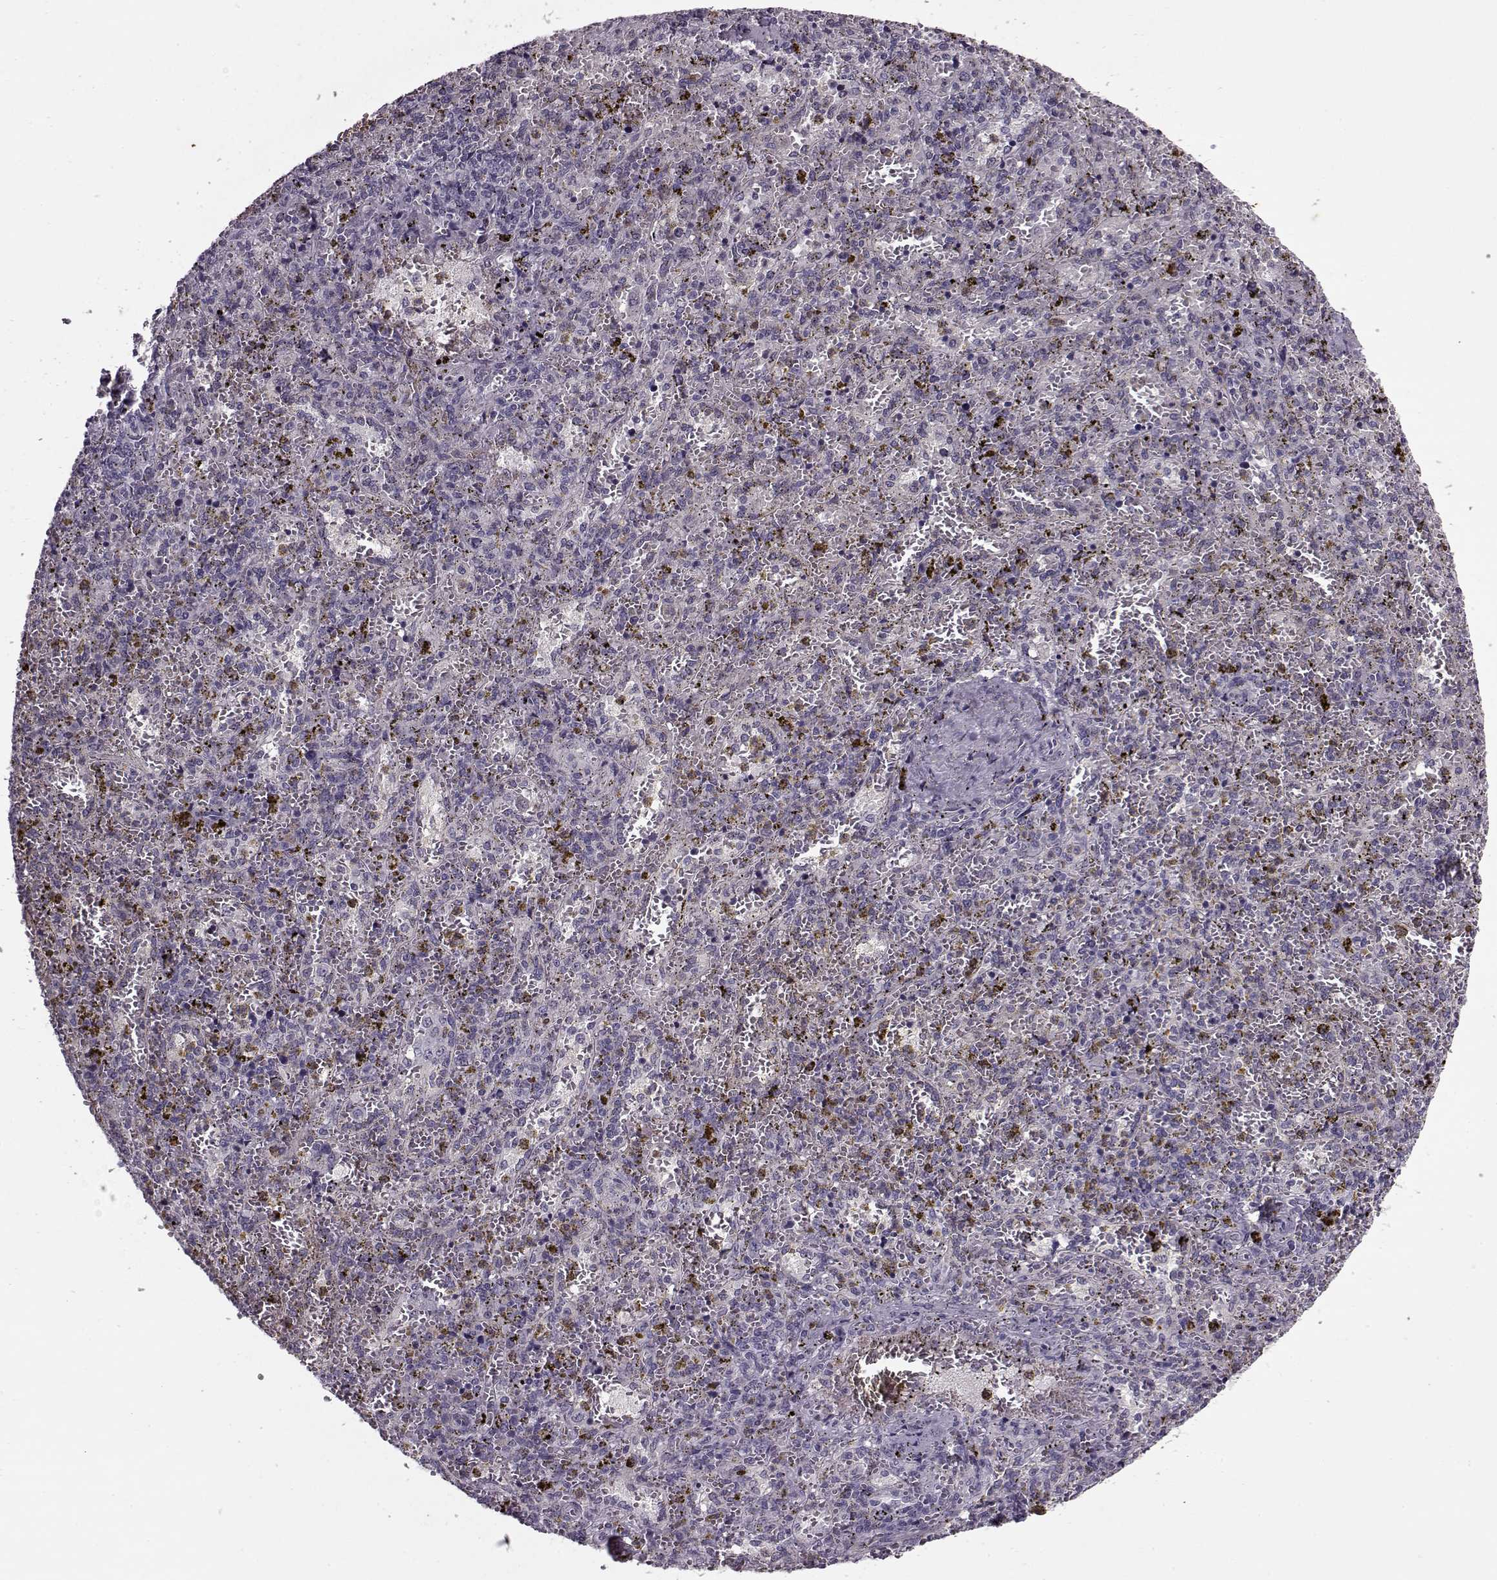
{"staining": {"intensity": "negative", "quantity": "none", "location": "none"}, "tissue": "spleen", "cell_type": "Cells in red pulp", "image_type": "normal", "snomed": [{"axis": "morphology", "description": "Normal tissue, NOS"}, {"axis": "topography", "description": "Spleen"}], "caption": "A photomicrograph of human spleen is negative for staining in cells in red pulp.", "gene": "KRT9", "patient": {"sex": "female", "age": 50}}